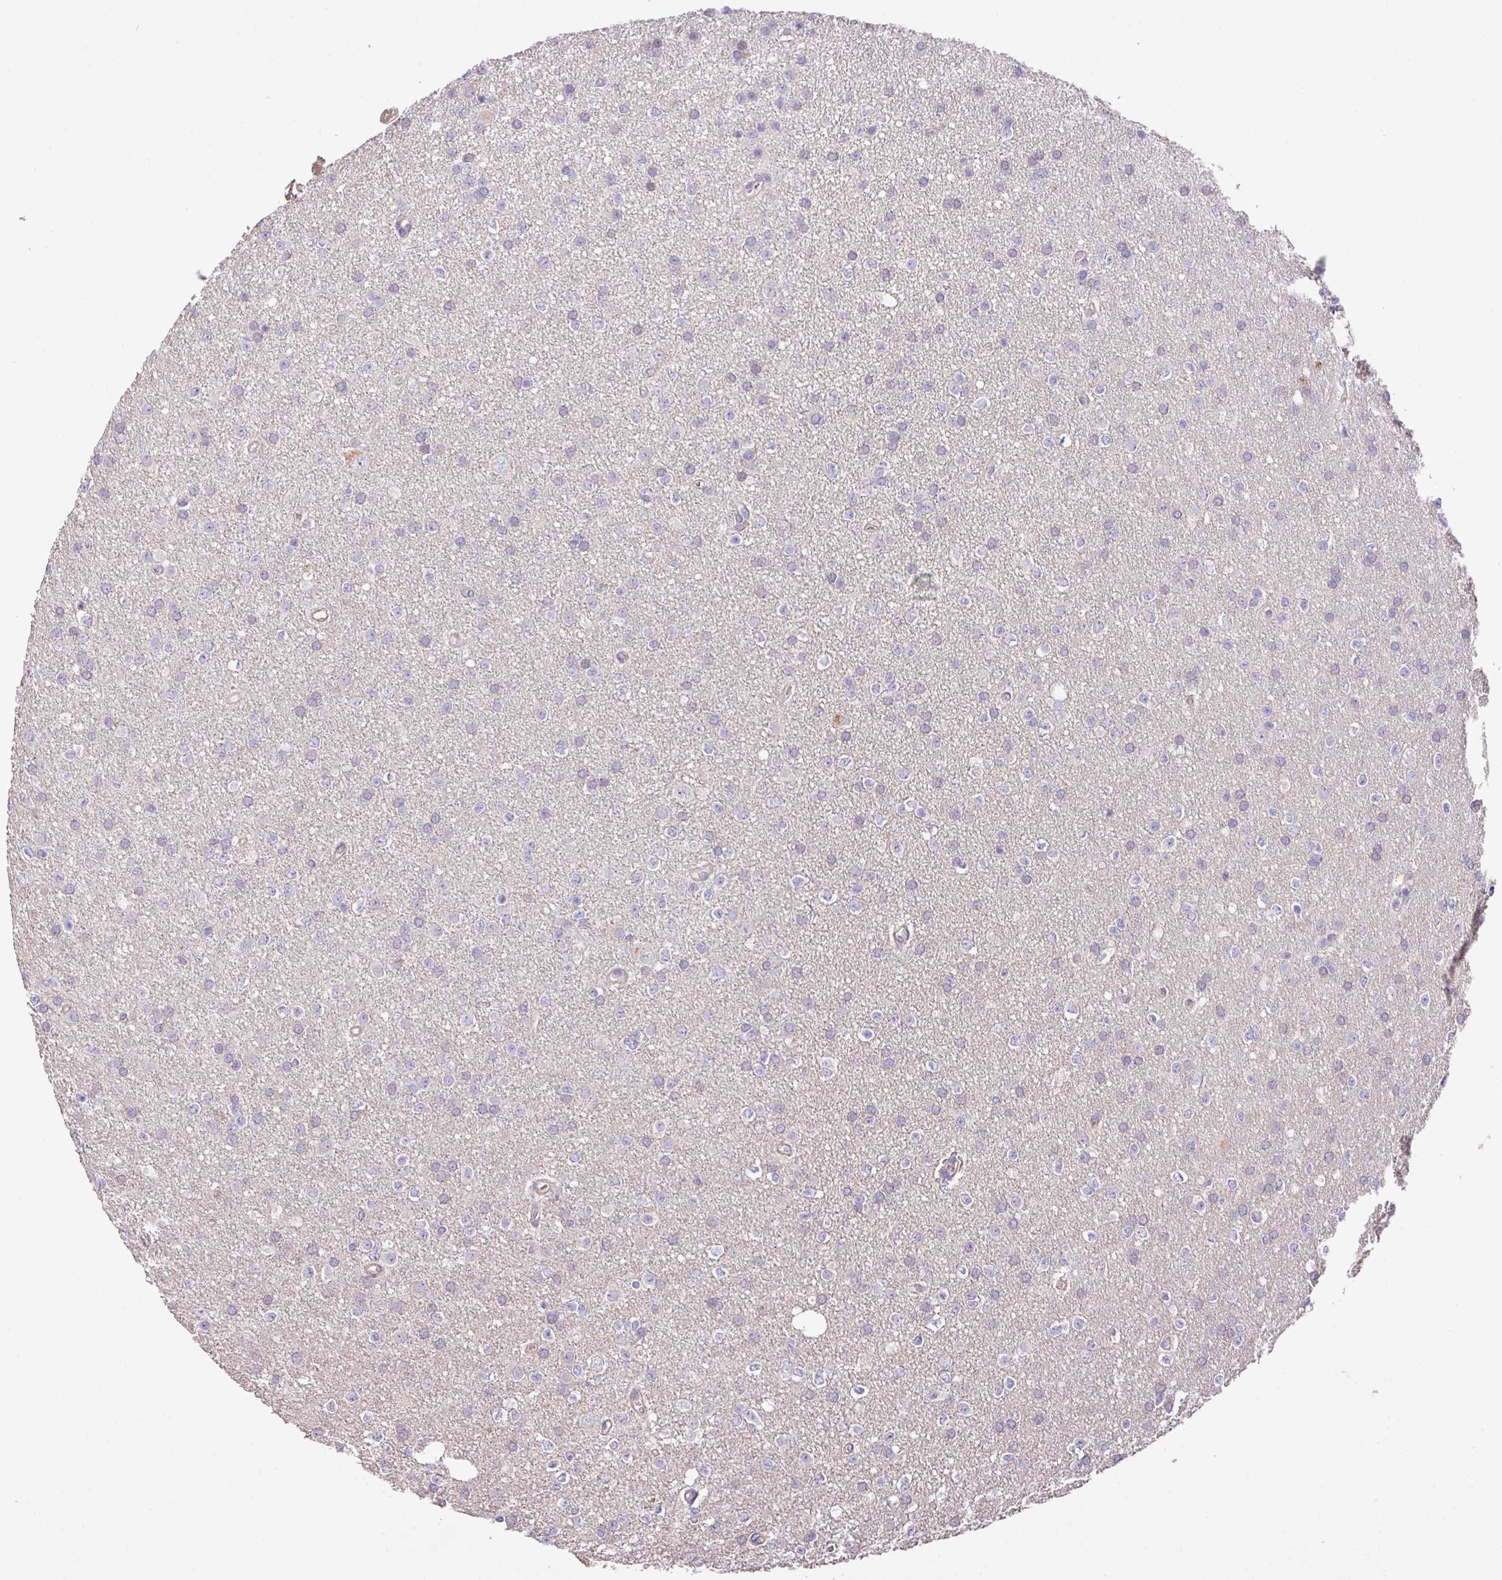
{"staining": {"intensity": "negative", "quantity": "none", "location": "none"}, "tissue": "glioma", "cell_type": "Tumor cells", "image_type": "cancer", "snomed": [{"axis": "morphology", "description": "Glioma, malignant, Low grade"}, {"axis": "topography", "description": "Brain"}], "caption": "Histopathology image shows no significant protein positivity in tumor cells of malignant glioma (low-grade).", "gene": "PRADC1", "patient": {"sex": "female", "age": 34}}